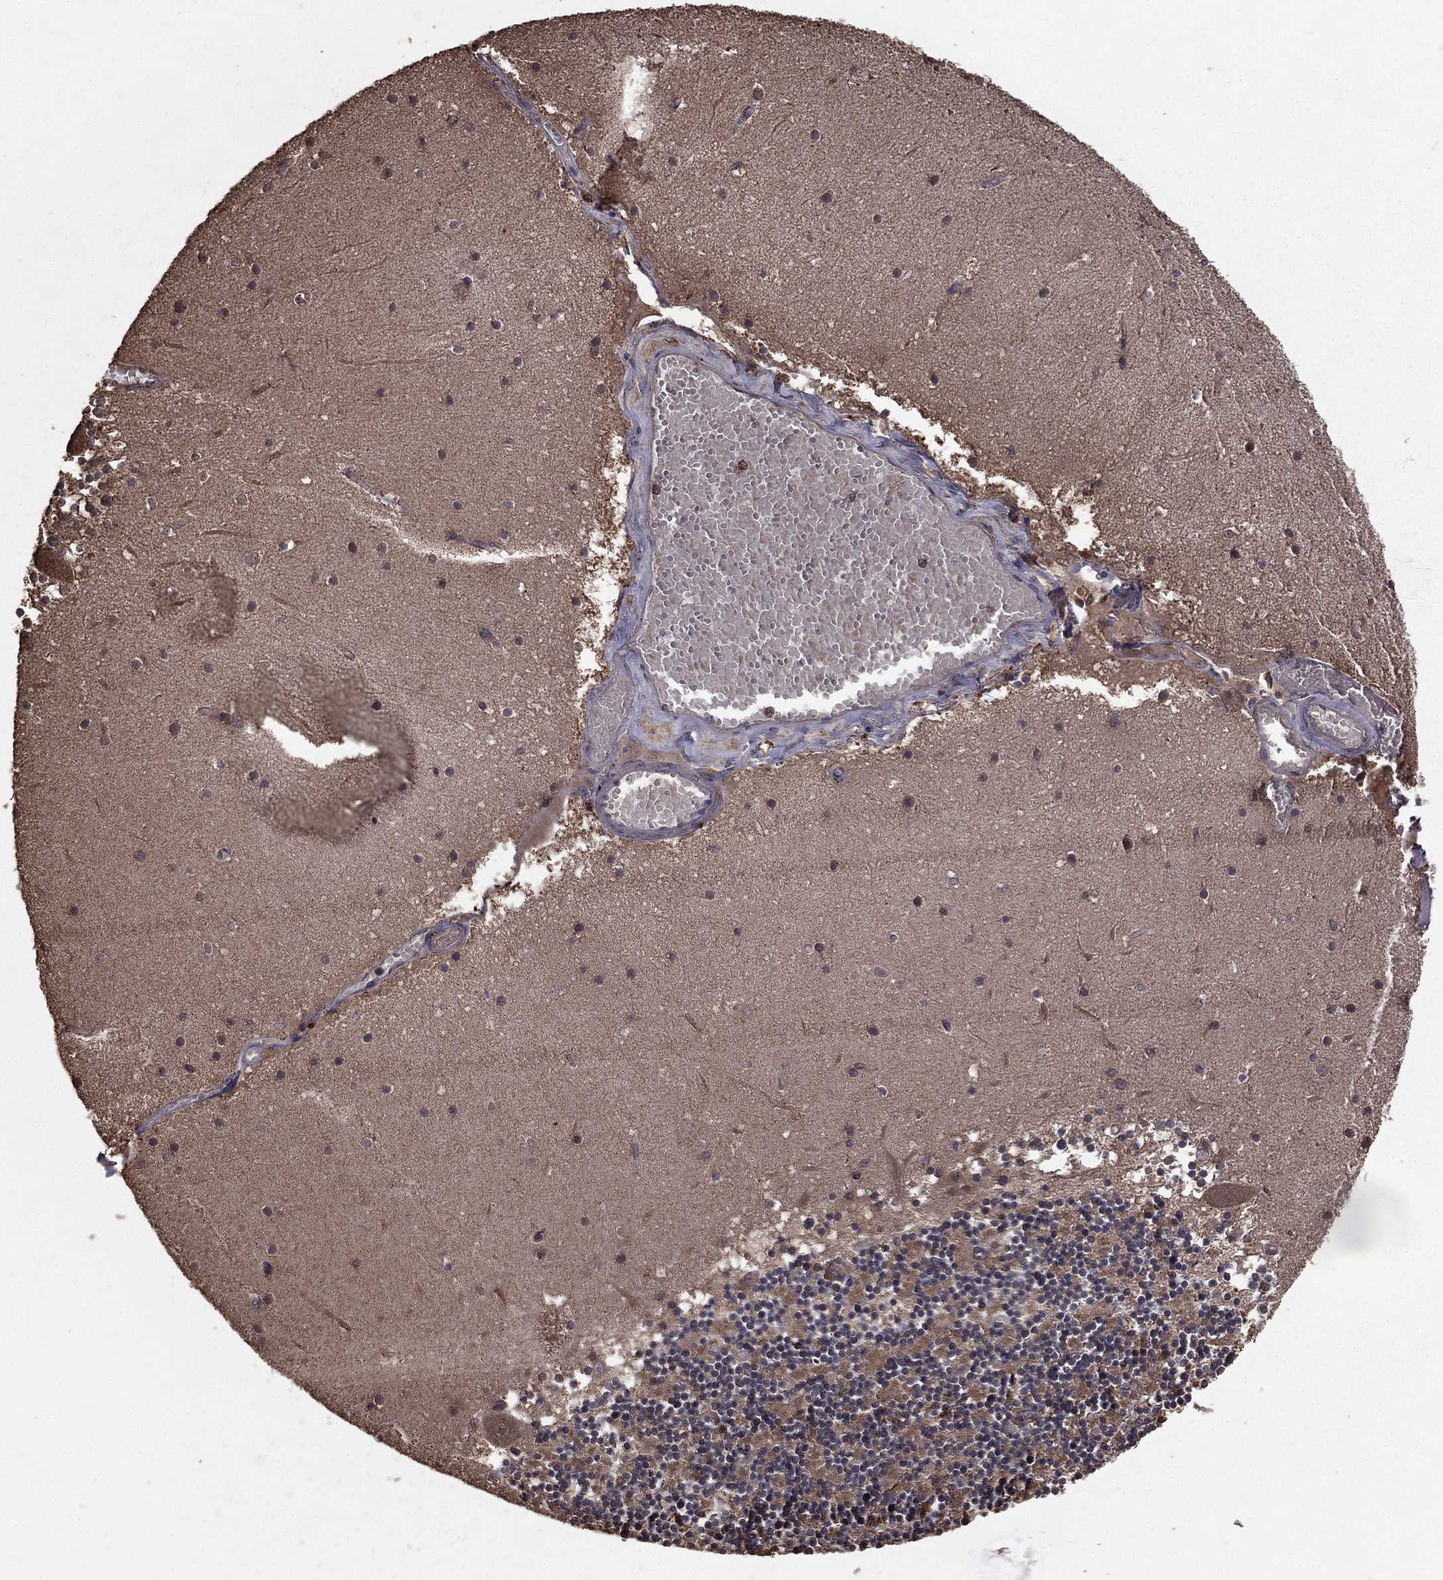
{"staining": {"intensity": "negative", "quantity": "none", "location": "none"}, "tissue": "cerebellum", "cell_type": "Cells in granular layer", "image_type": "normal", "snomed": [{"axis": "morphology", "description": "Normal tissue, NOS"}, {"axis": "topography", "description": "Cerebellum"}], "caption": "This is an immunohistochemistry micrograph of normal cerebellum. There is no positivity in cells in granular layer.", "gene": "BIRC6", "patient": {"sex": "female", "age": 28}}